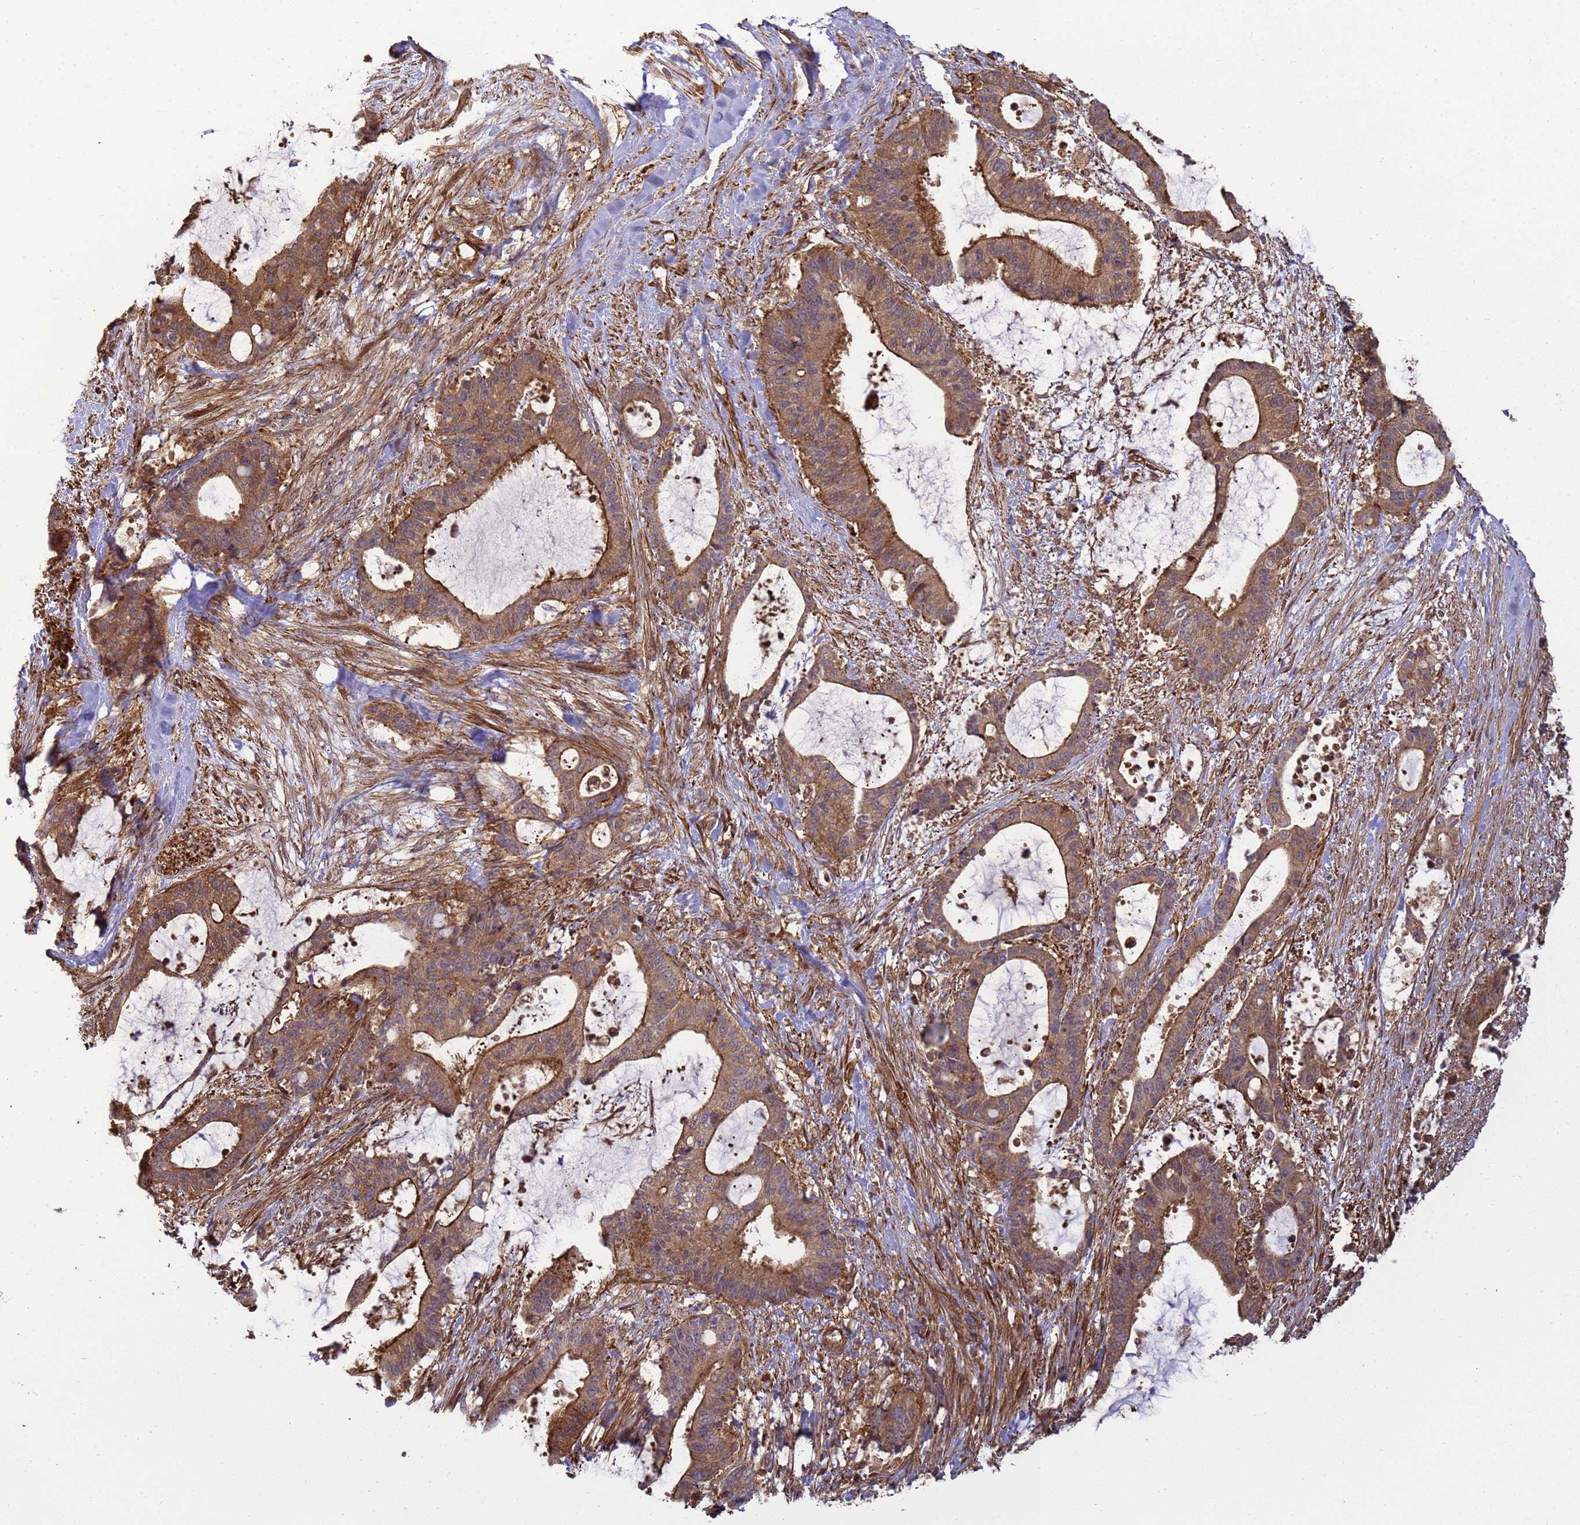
{"staining": {"intensity": "moderate", "quantity": ">75%", "location": "cytoplasmic/membranous"}, "tissue": "liver cancer", "cell_type": "Tumor cells", "image_type": "cancer", "snomed": [{"axis": "morphology", "description": "Normal tissue, NOS"}, {"axis": "morphology", "description": "Cholangiocarcinoma"}, {"axis": "topography", "description": "Liver"}, {"axis": "topography", "description": "Peripheral nerve tissue"}], "caption": "Cholangiocarcinoma (liver) stained with IHC reveals moderate cytoplasmic/membranous positivity in approximately >75% of tumor cells.", "gene": "CNOT1", "patient": {"sex": "female", "age": 73}}